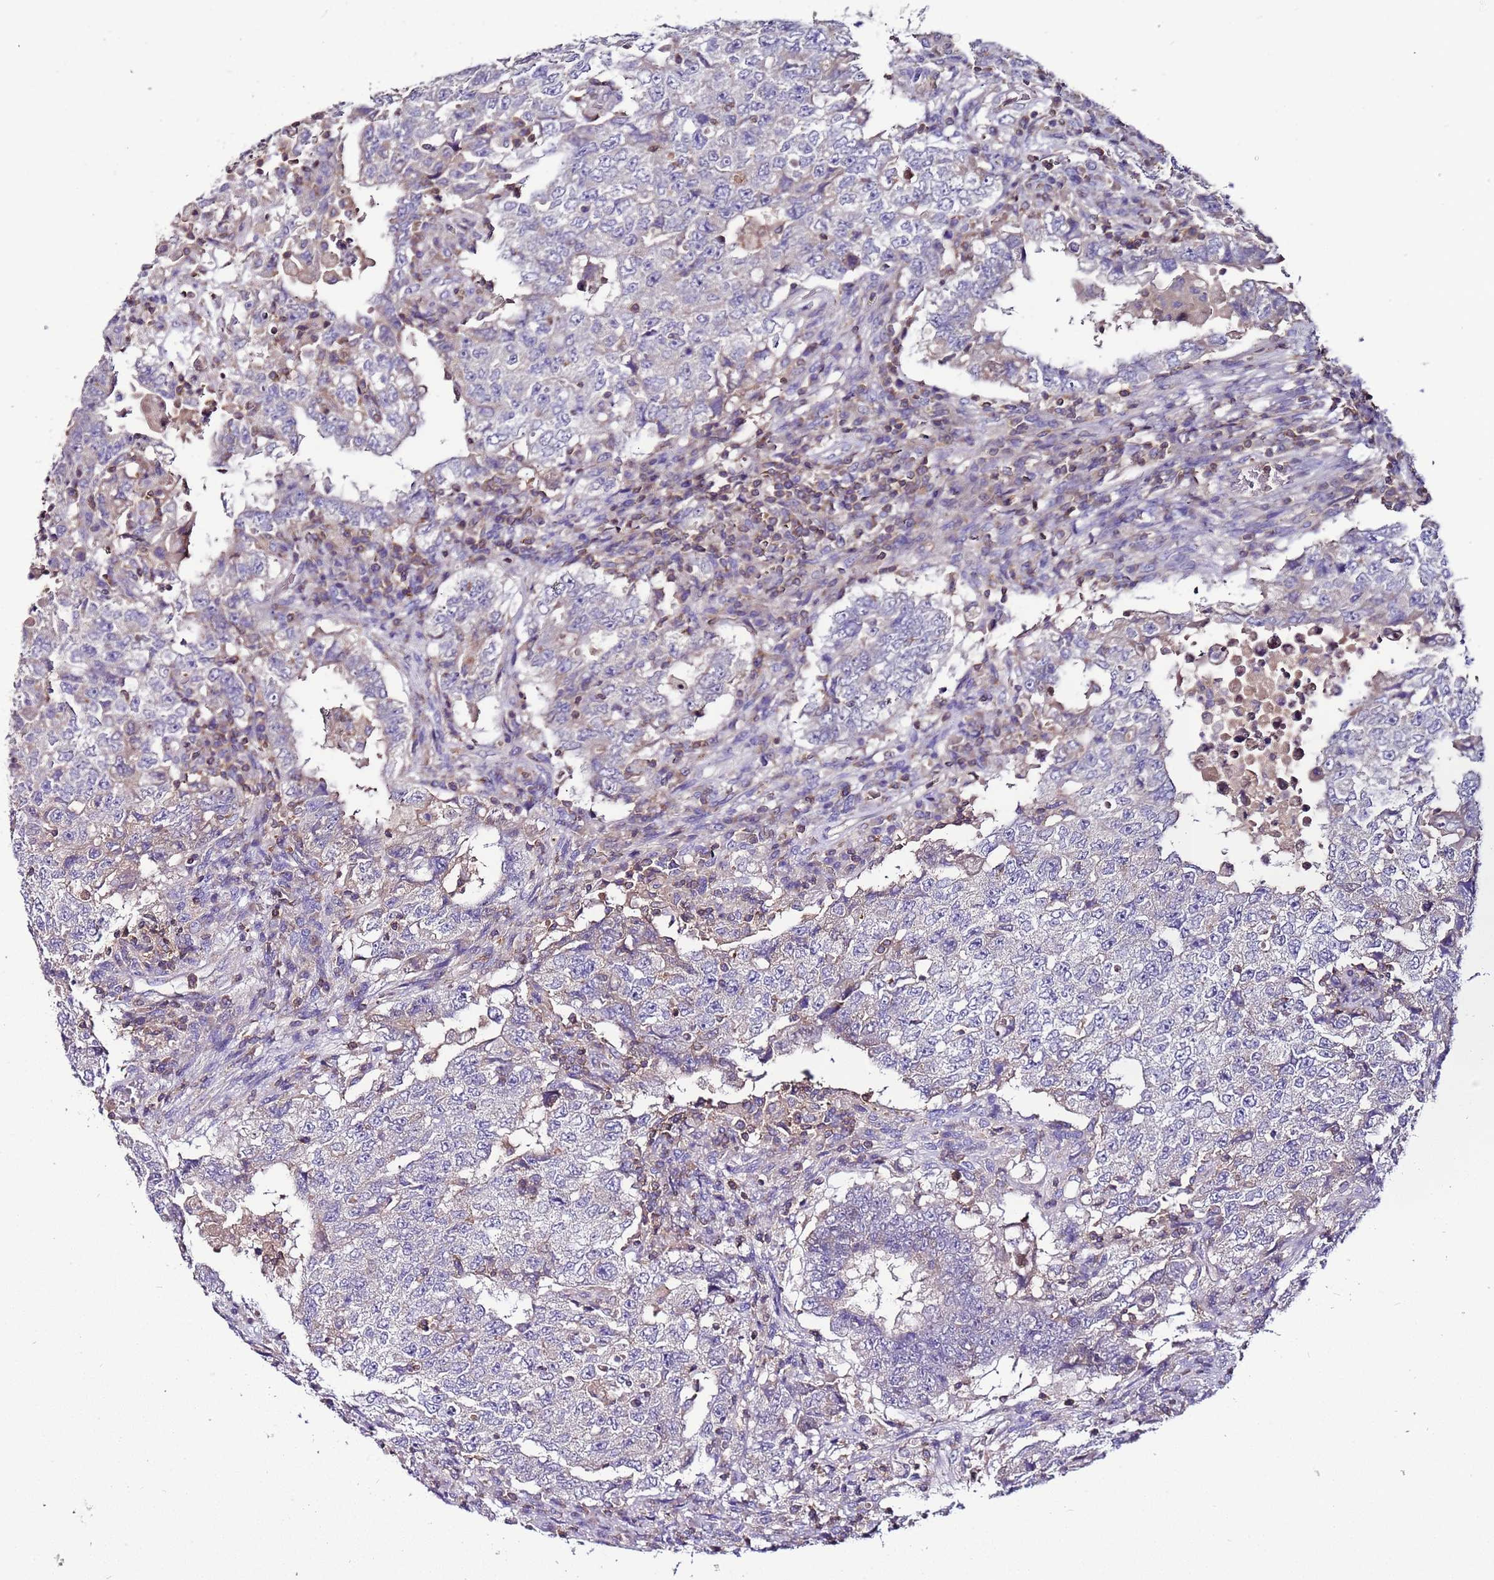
{"staining": {"intensity": "negative", "quantity": "none", "location": "none"}, "tissue": "testis cancer", "cell_type": "Tumor cells", "image_type": "cancer", "snomed": [{"axis": "morphology", "description": "Carcinoma, Embryonal, NOS"}, {"axis": "topography", "description": "Testis"}], "caption": "High magnification brightfield microscopy of testis cancer stained with DAB (3,3'-diaminobenzidine) (brown) and counterstained with hematoxylin (blue): tumor cells show no significant staining.", "gene": "IGIP", "patient": {"sex": "male", "age": 26}}